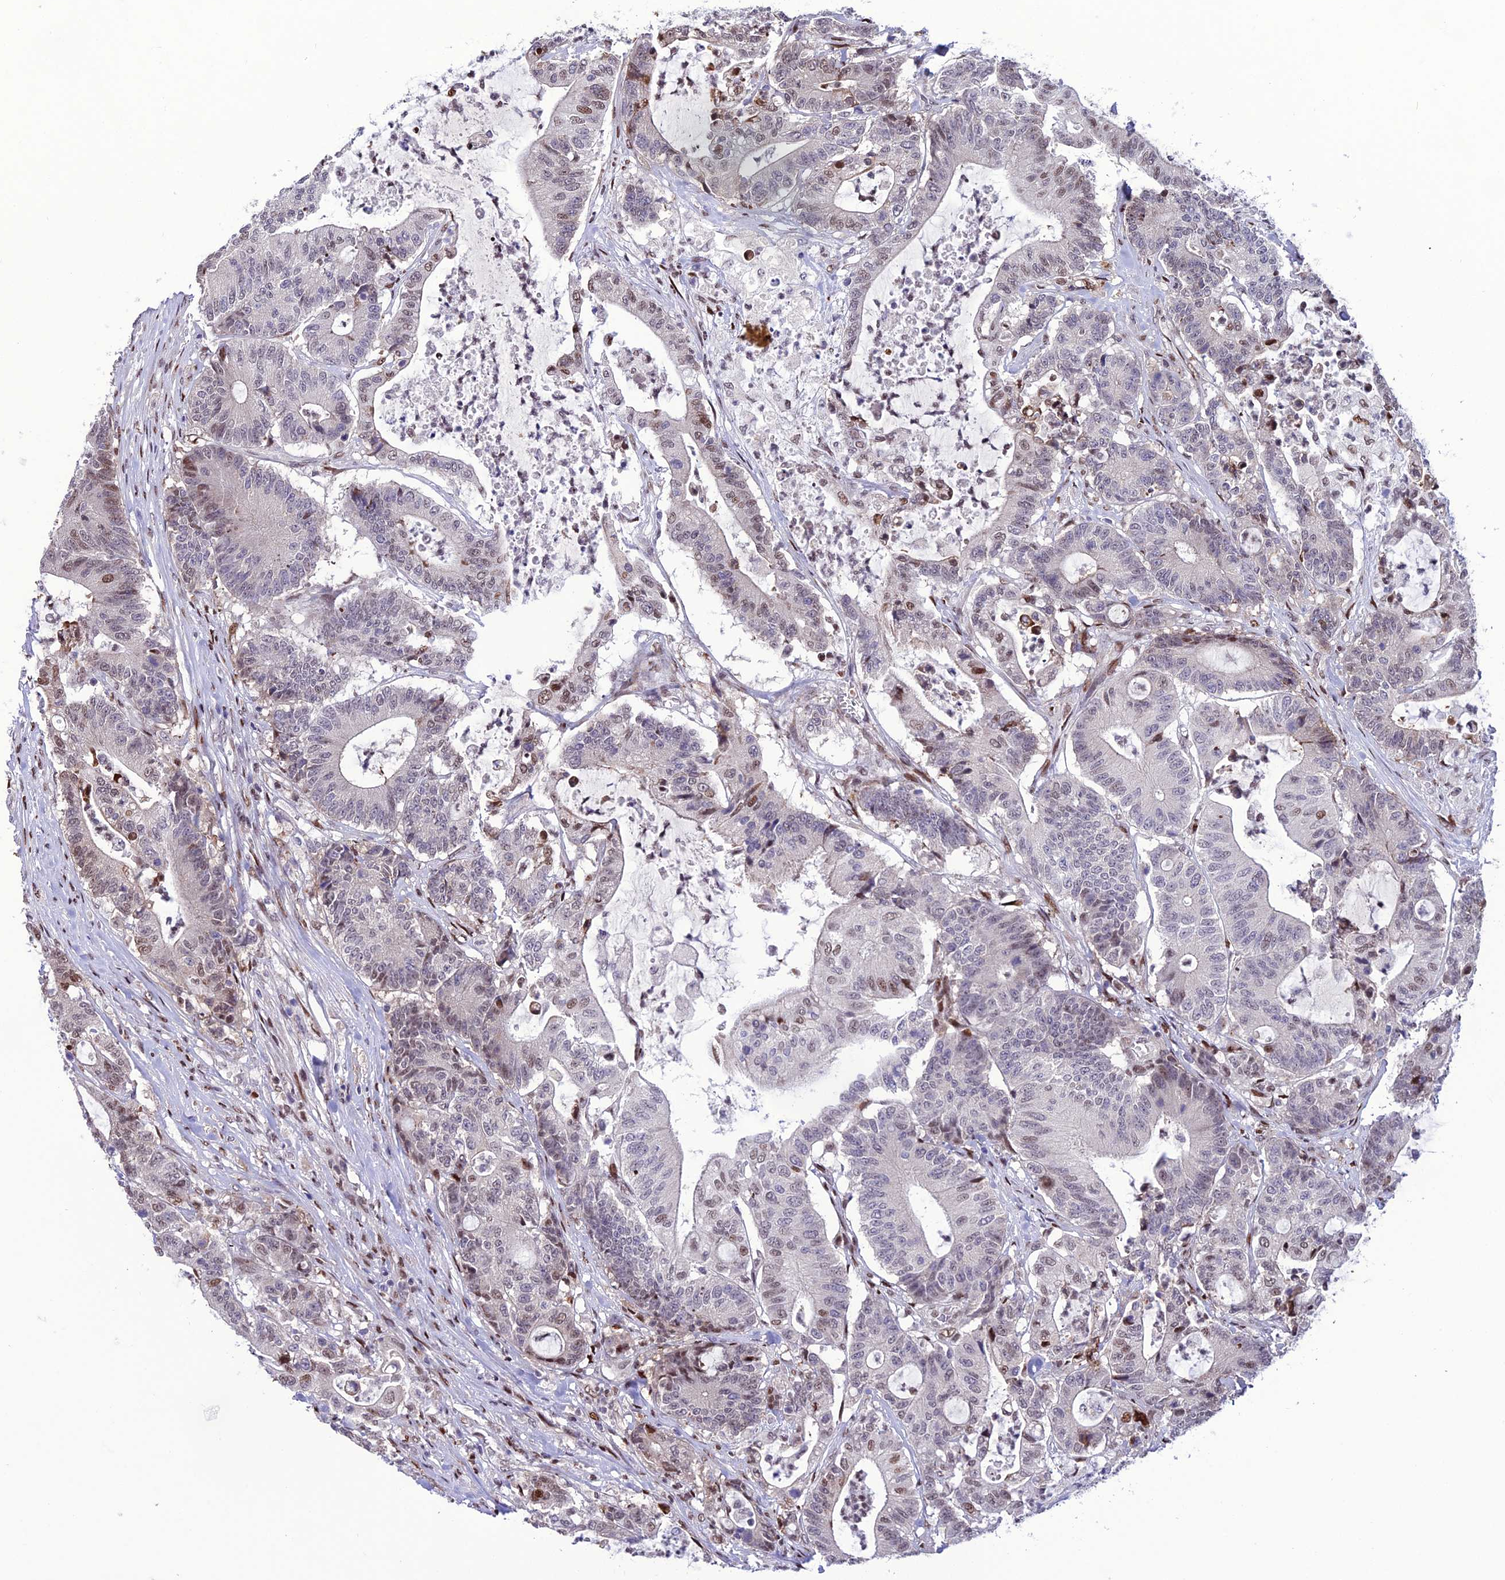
{"staining": {"intensity": "weak", "quantity": "<25%", "location": "nuclear"}, "tissue": "colorectal cancer", "cell_type": "Tumor cells", "image_type": "cancer", "snomed": [{"axis": "morphology", "description": "Adenocarcinoma, NOS"}, {"axis": "topography", "description": "Colon"}], "caption": "Tumor cells are negative for protein expression in human colorectal cancer (adenocarcinoma).", "gene": "ZNF707", "patient": {"sex": "female", "age": 84}}